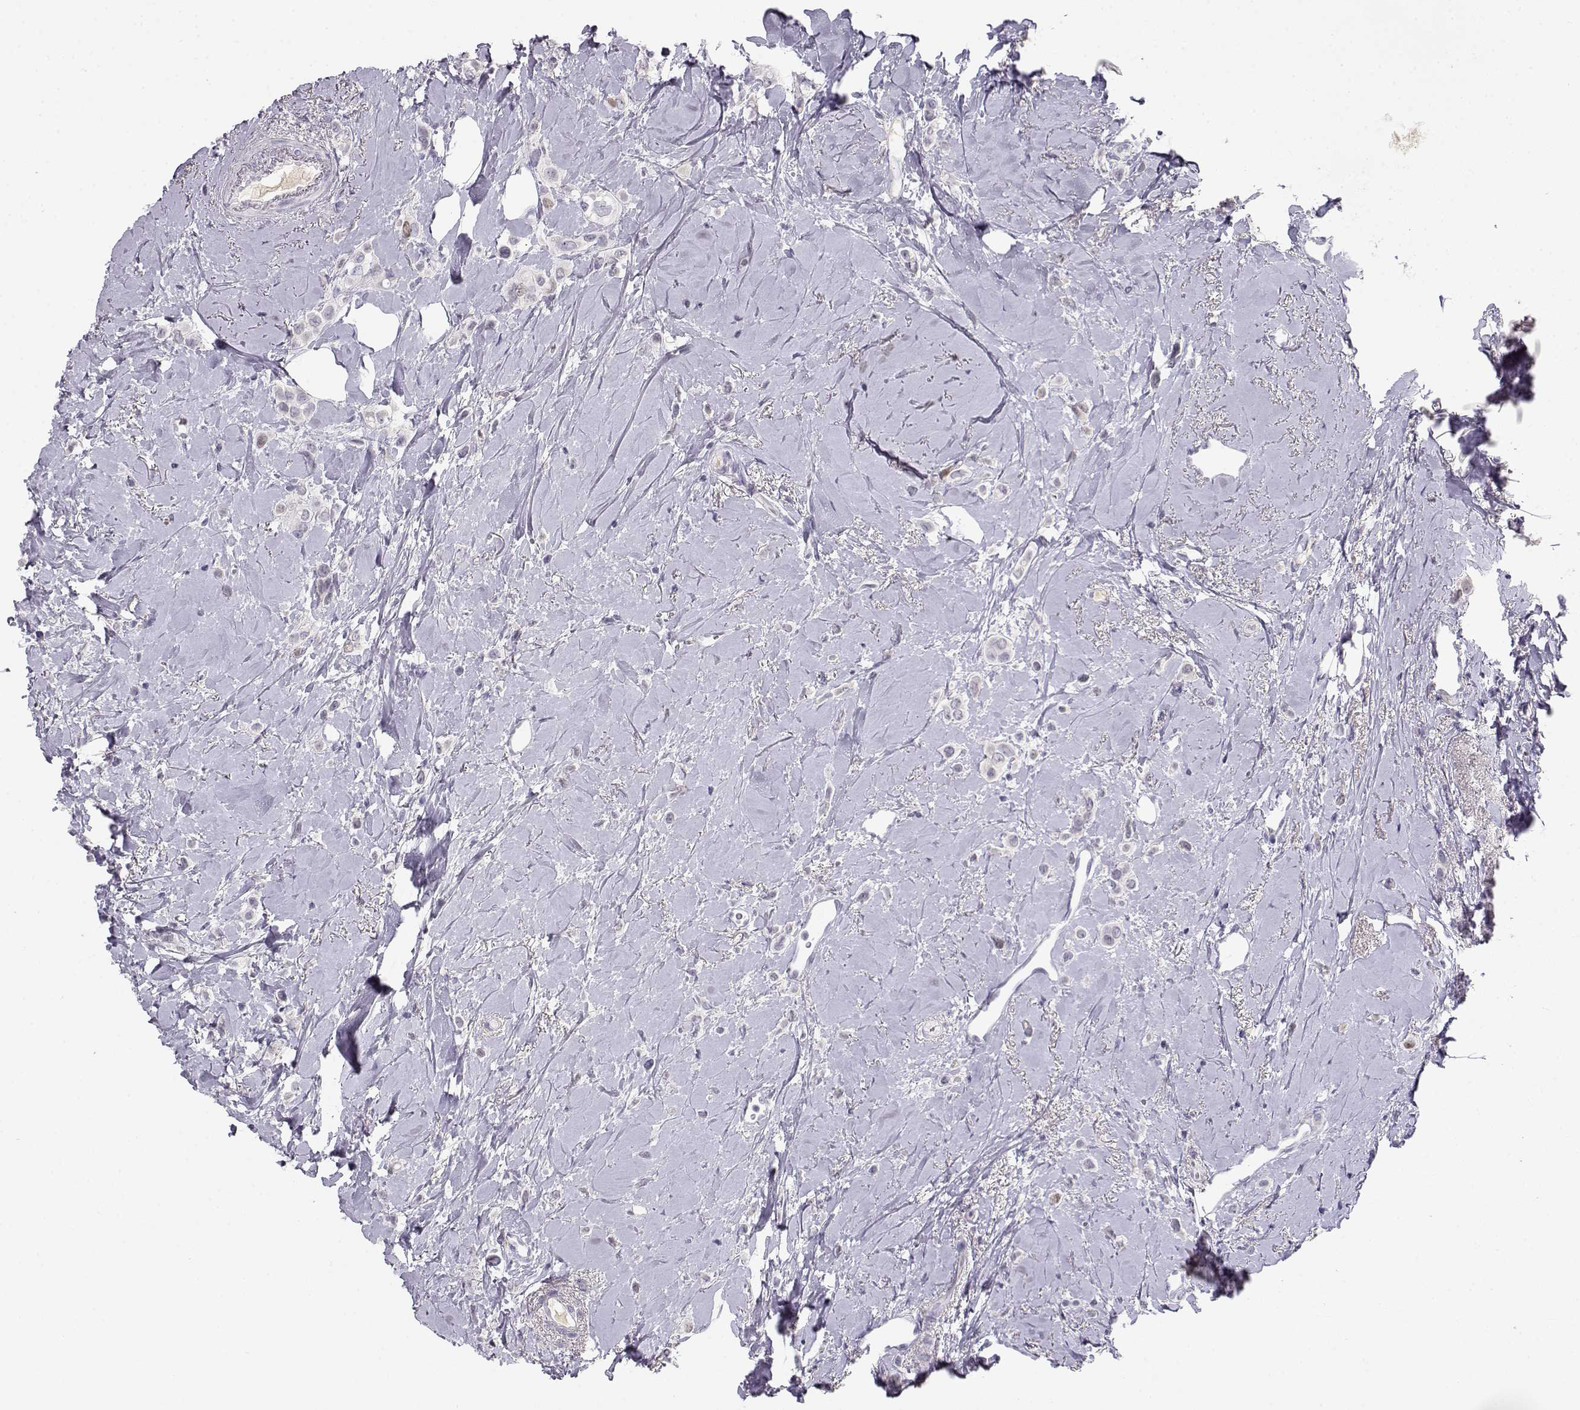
{"staining": {"intensity": "negative", "quantity": "none", "location": "none"}, "tissue": "breast cancer", "cell_type": "Tumor cells", "image_type": "cancer", "snomed": [{"axis": "morphology", "description": "Lobular carcinoma"}, {"axis": "topography", "description": "Breast"}], "caption": "Tumor cells show no significant expression in lobular carcinoma (breast).", "gene": "OPN5", "patient": {"sex": "female", "age": 66}}